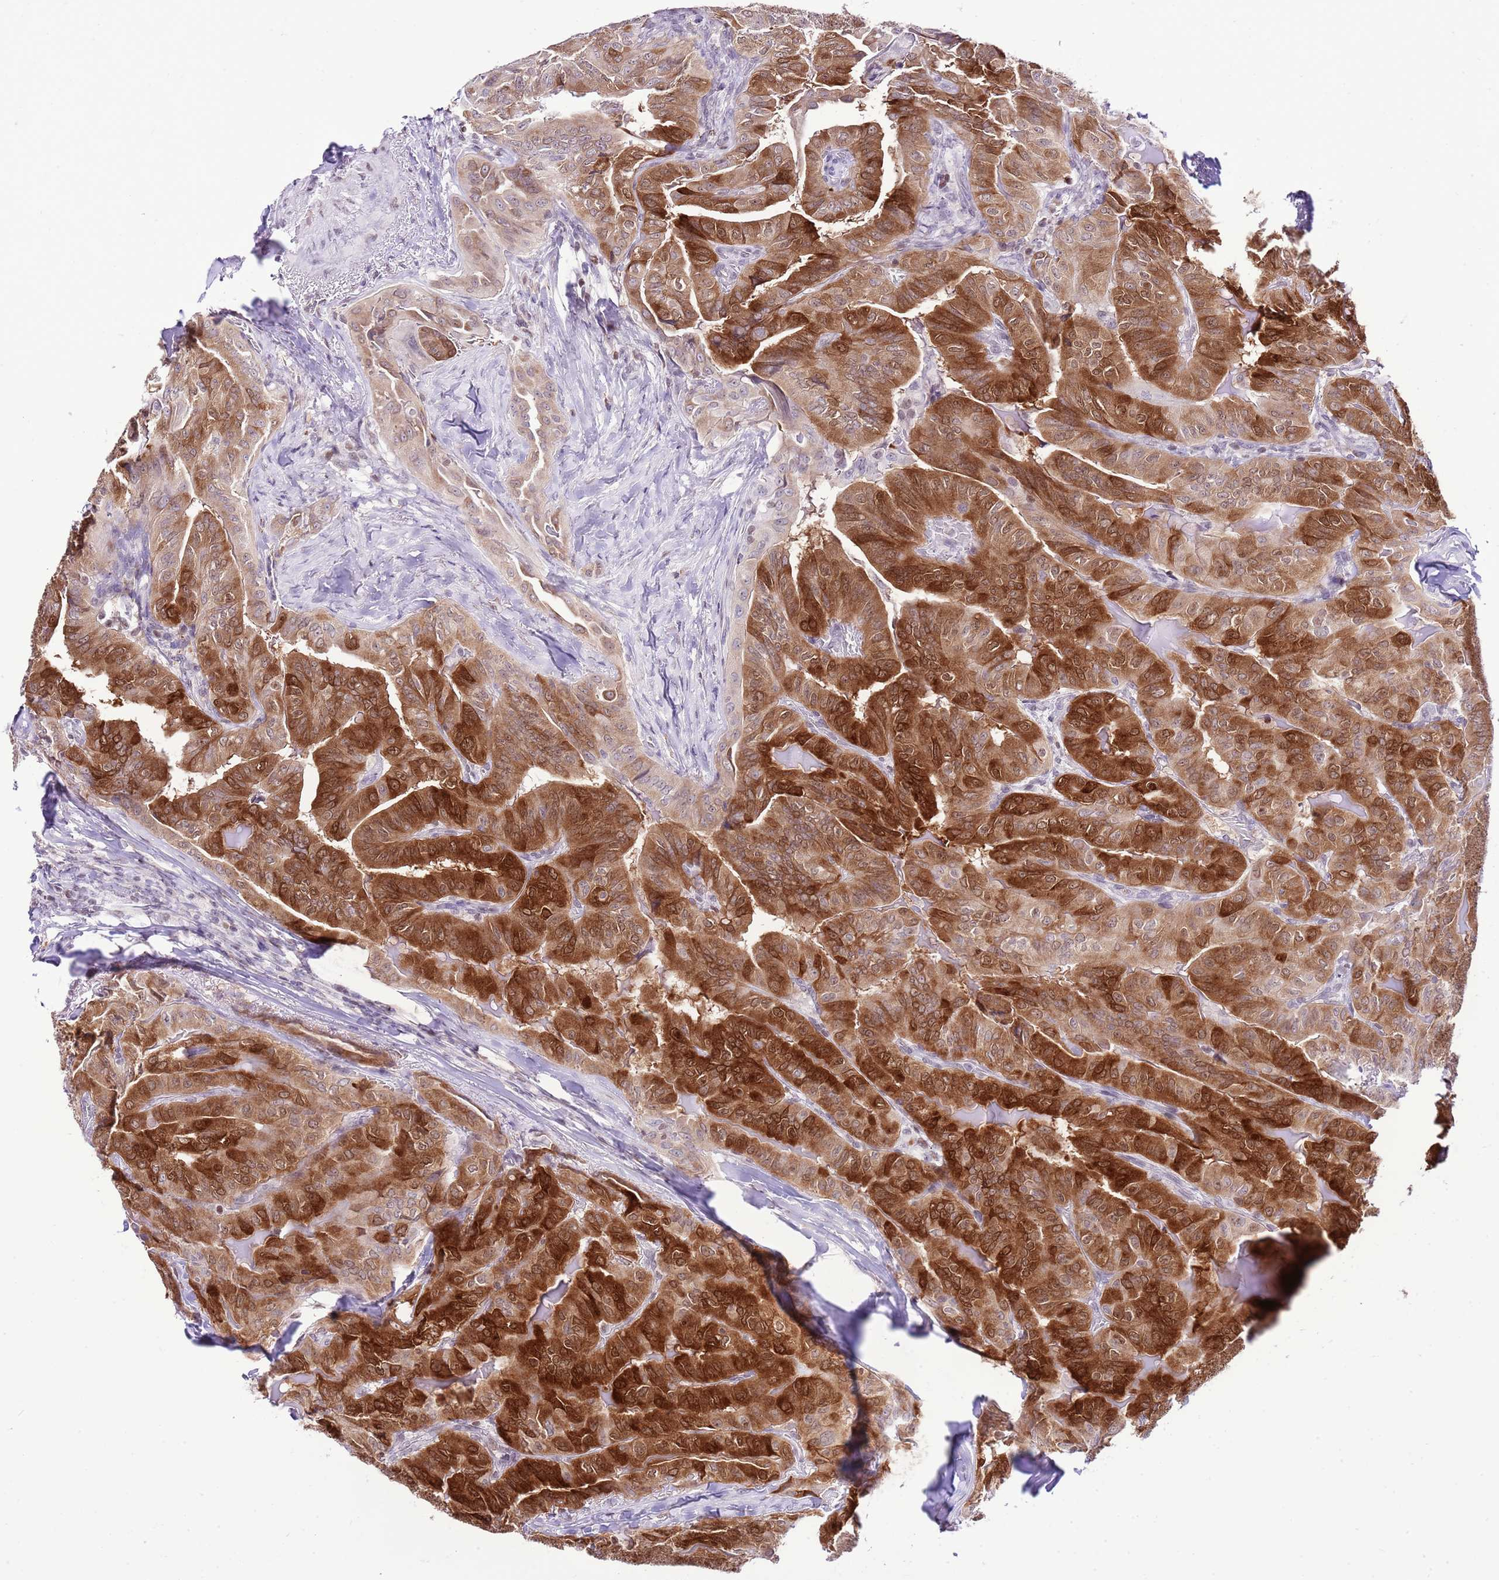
{"staining": {"intensity": "strong", "quantity": ">75%", "location": "cytoplasmic/membranous,nuclear"}, "tissue": "thyroid cancer", "cell_type": "Tumor cells", "image_type": "cancer", "snomed": [{"axis": "morphology", "description": "Papillary adenocarcinoma, NOS"}, {"axis": "topography", "description": "Thyroid gland"}], "caption": "A high amount of strong cytoplasmic/membranous and nuclear positivity is present in about >75% of tumor cells in thyroid cancer tissue. (brown staining indicates protein expression, while blue staining denotes nuclei).", "gene": "PRR15", "patient": {"sex": "female", "age": 68}}